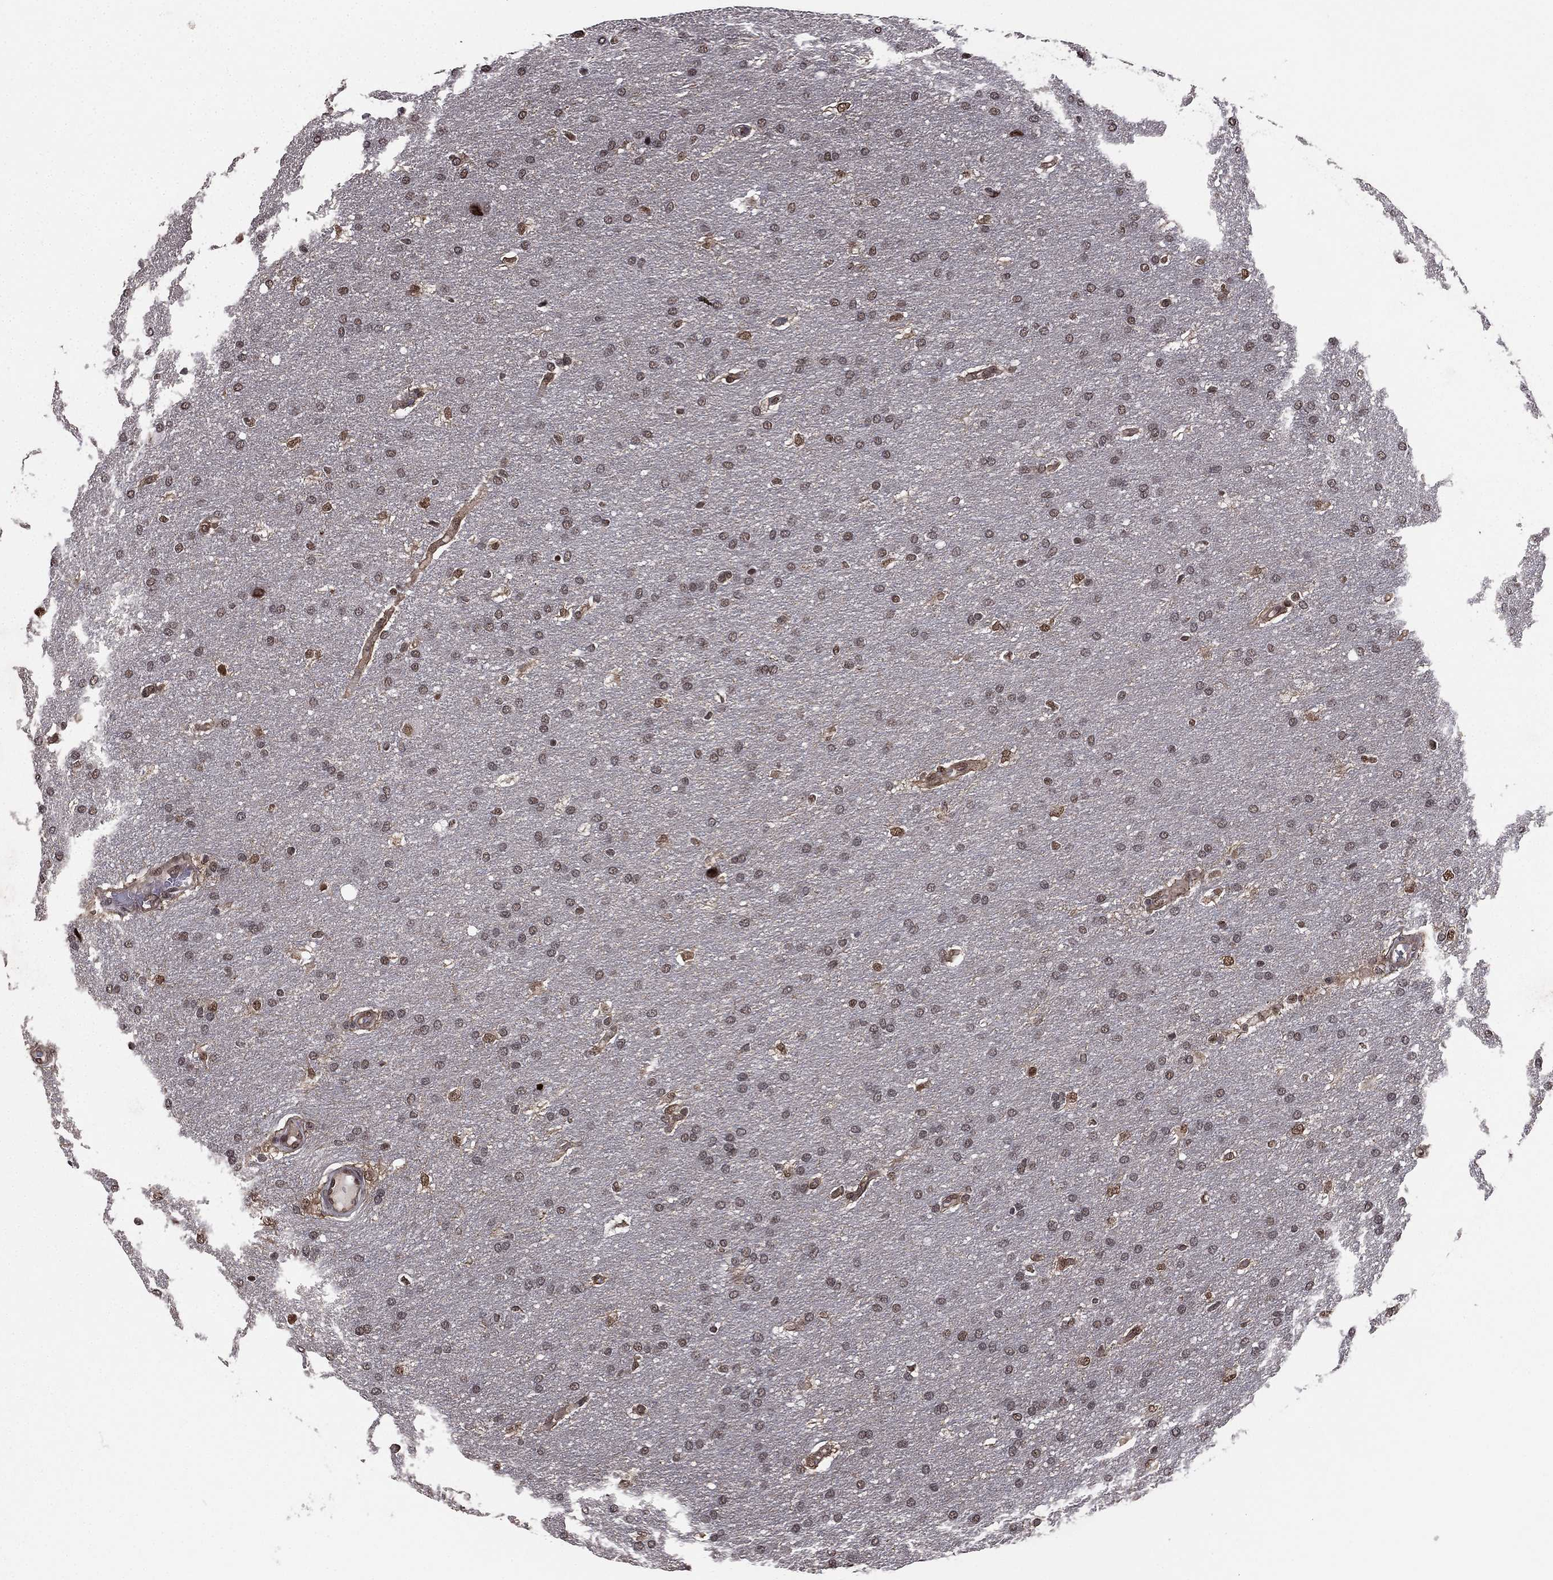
{"staining": {"intensity": "weak", "quantity": "<25%", "location": "cytoplasmic/membranous"}, "tissue": "glioma", "cell_type": "Tumor cells", "image_type": "cancer", "snomed": [{"axis": "morphology", "description": "Glioma, malignant, Low grade"}, {"axis": "topography", "description": "Brain"}], "caption": "An image of human low-grade glioma (malignant) is negative for staining in tumor cells. Brightfield microscopy of immunohistochemistry (IHC) stained with DAB (brown) and hematoxylin (blue), captured at high magnification.", "gene": "RARB", "patient": {"sex": "female", "age": 37}}